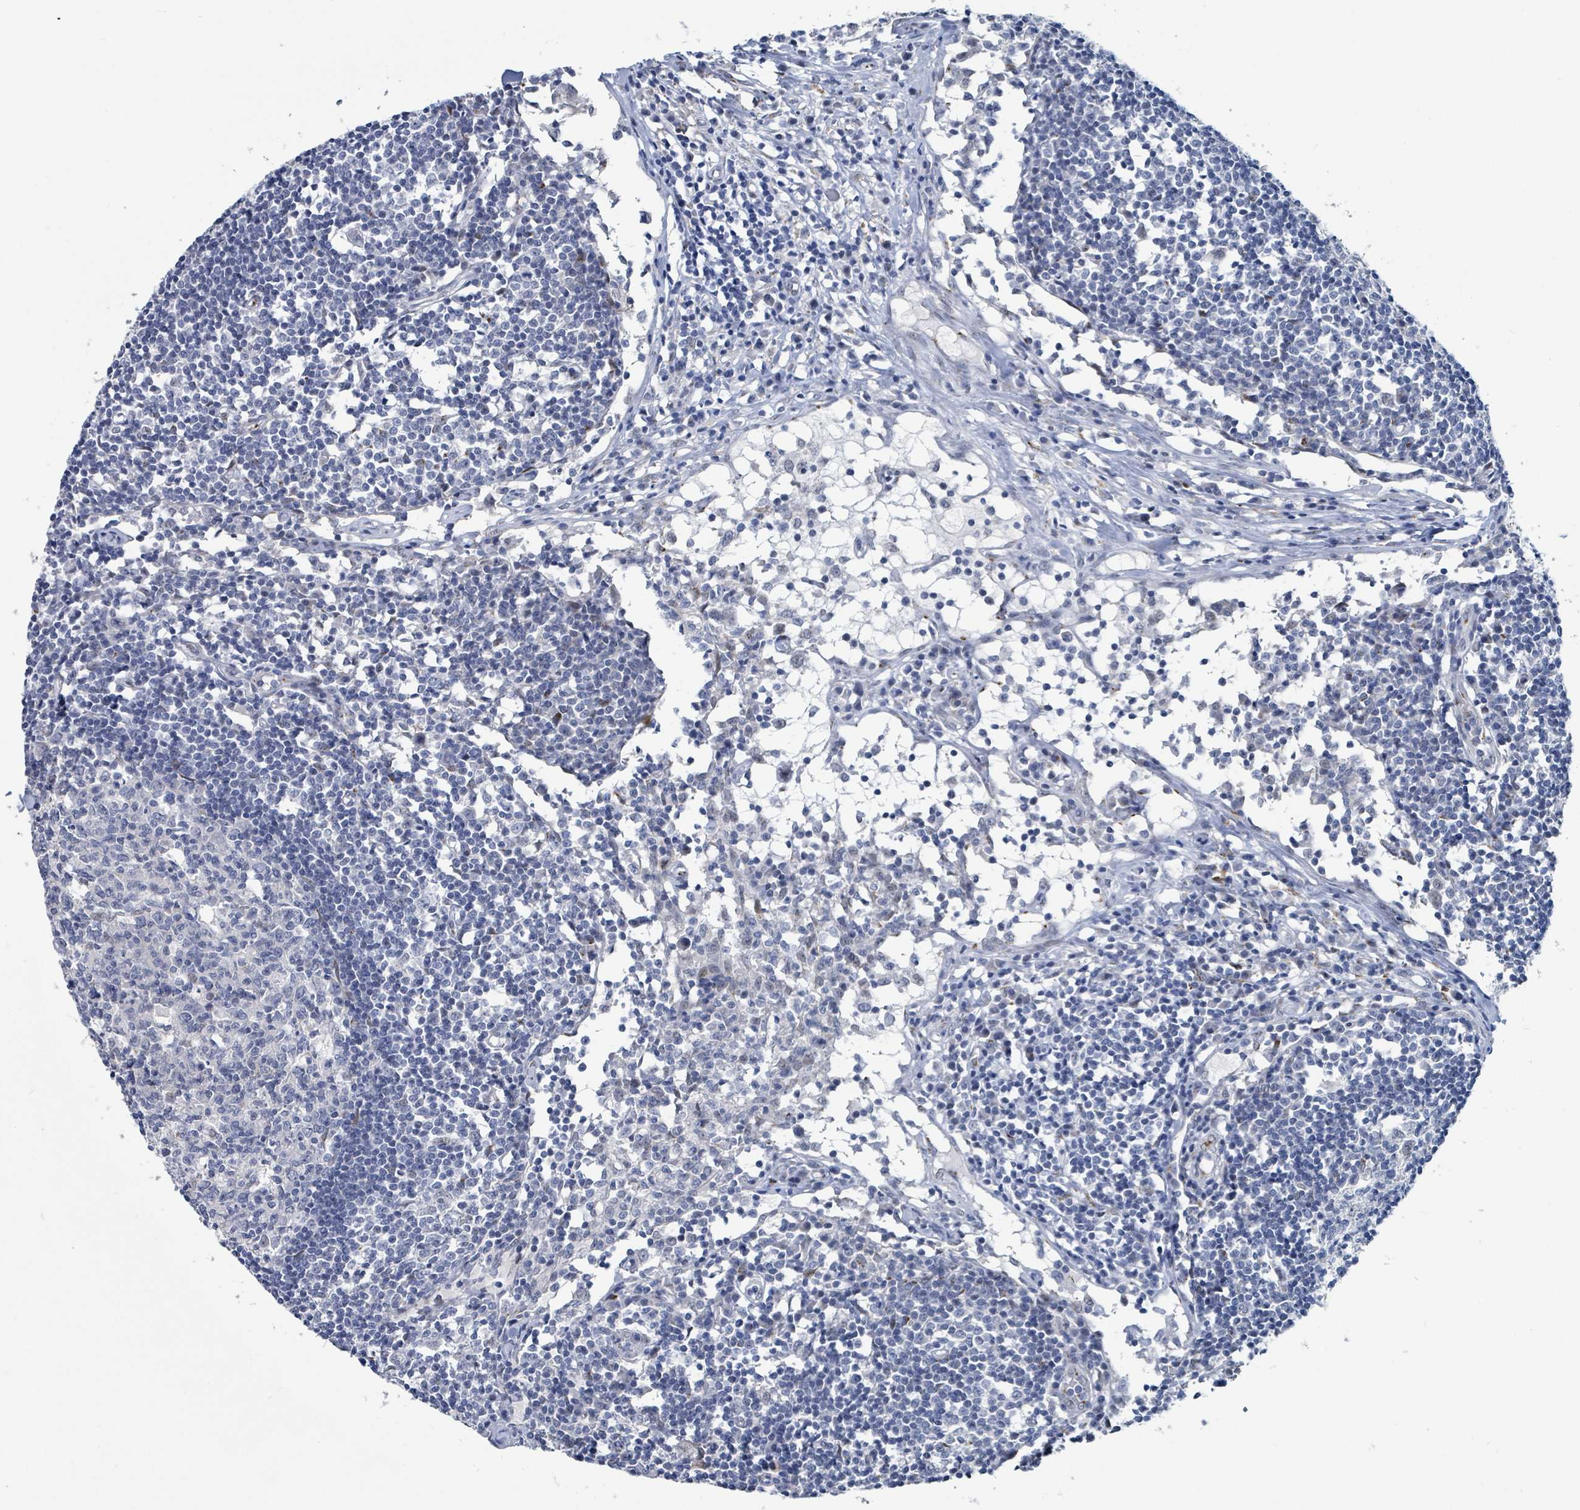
{"staining": {"intensity": "negative", "quantity": "none", "location": "none"}, "tissue": "lymph node", "cell_type": "Germinal center cells", "image_type": "normal", "snomed": [{"axis": "morphology", "description": "Normal tissue, NOS"}, {"axis": "topography", "description": "Lymph node"}], "caption": "Human lymph node stained for a protein using immunohistochemistry (IHC) reveals no expression in germinal center cells.", "gene": "DCAF5", "patient": {"sex": "female", "age": 55}}